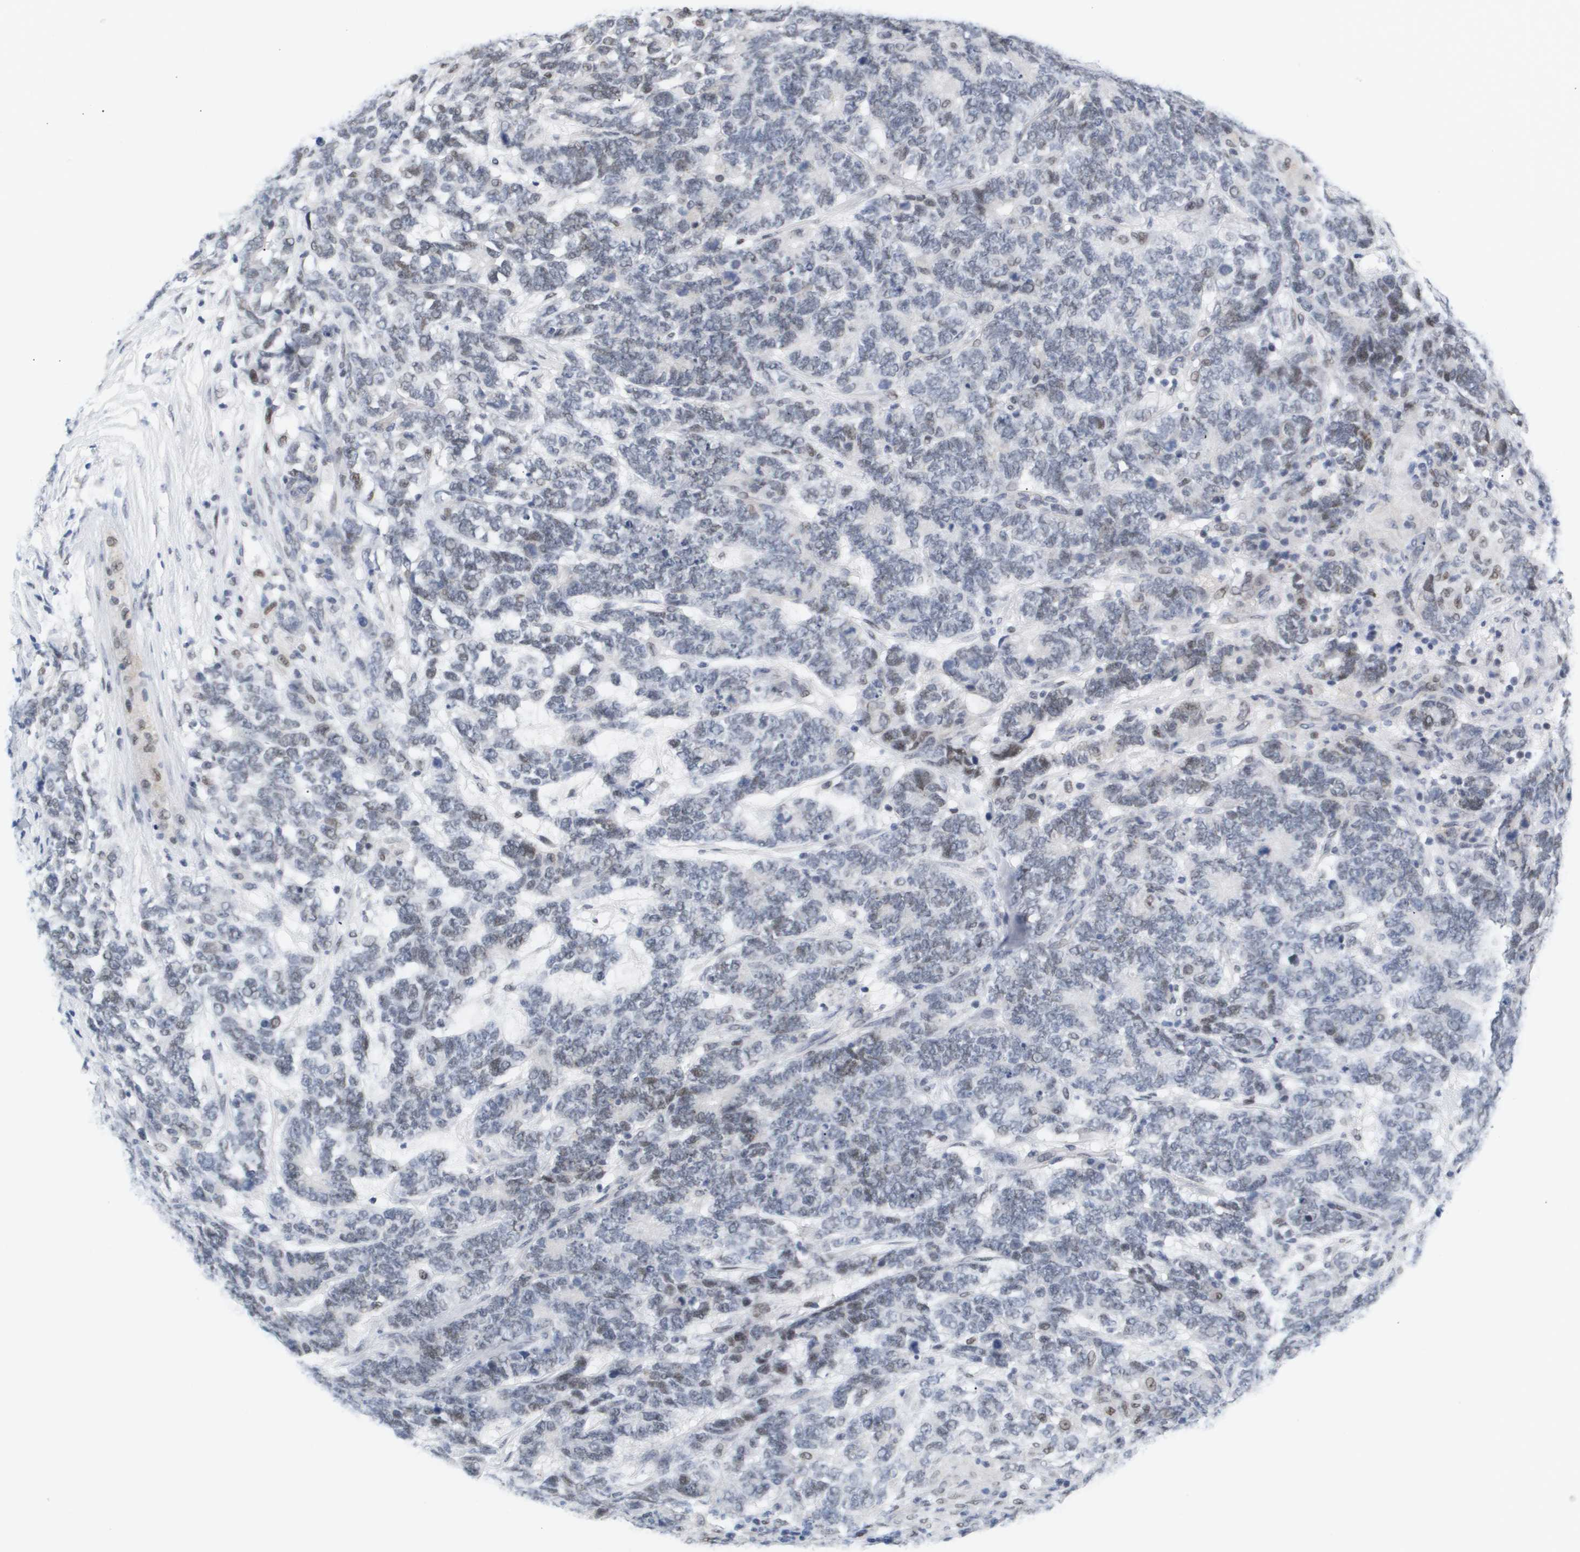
{"staining": {"intensity": "moderate", "quantity": "<25%", "location": "nuclear"}, "tissue": "testis cancer", "cell_type": "Tumor cells", "image_type": "cancer", "snomed": [{"axis": "morphology", "description": "Carcinoma, Embryonal, NOS"}, {"axis": "topography", "description": "Testis"}], "caption": "A low amount of moderate nuclear positivity is identified in about <25% of tumor cells in testis embryonal carcinoma tissue.", "gene": "PPARD", "patient": {"sex": "male", "age": 26}}